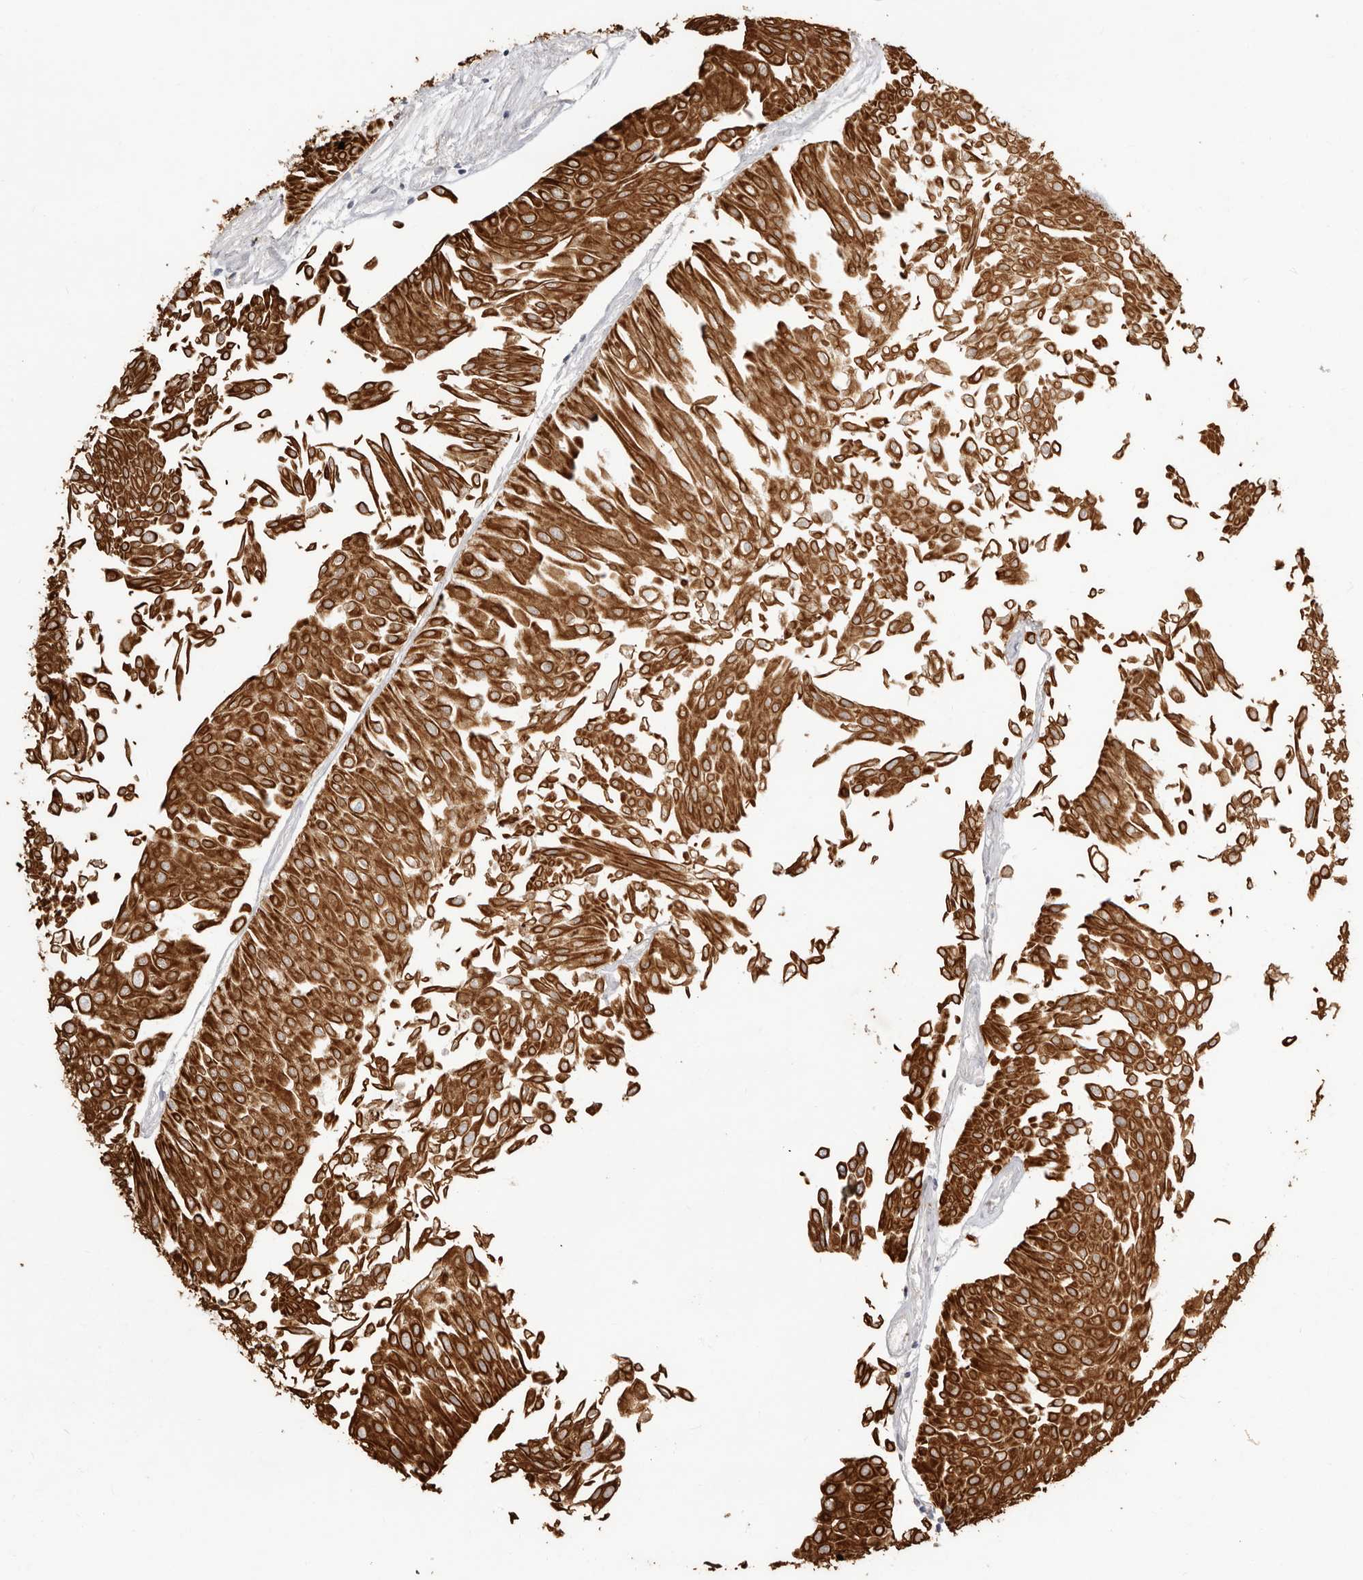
{"staining": {"intensity": "strong", "quantity": ">75%", "location": "cytoplasmic/membranous"}, "tissue": "urothelial cancer", "cell_type": "Tumor cells", "image_type": "cancer", "snomed": [{"axis": "morphology", "description": "Urothelial carcinoma, Low grade"}, {"axis": "topography", "description": "Urinary bladder"}], "caption": "Immunohistochemistry staining of urothelial carcinoma (low-grade), which demonstrates high levels of strong cytoplasmic/membranous expression in about >75% of tumor cells indicating strong cytoplasmic/membranous protein expression. The staining was performed using DAB (3,3'-diaminobenzidine) (brown) for protein detection and nuclei were counterstained in hematoxylin (blue).", "gene": "USH1C", "patient": {"sex": "male", "age": 67}}